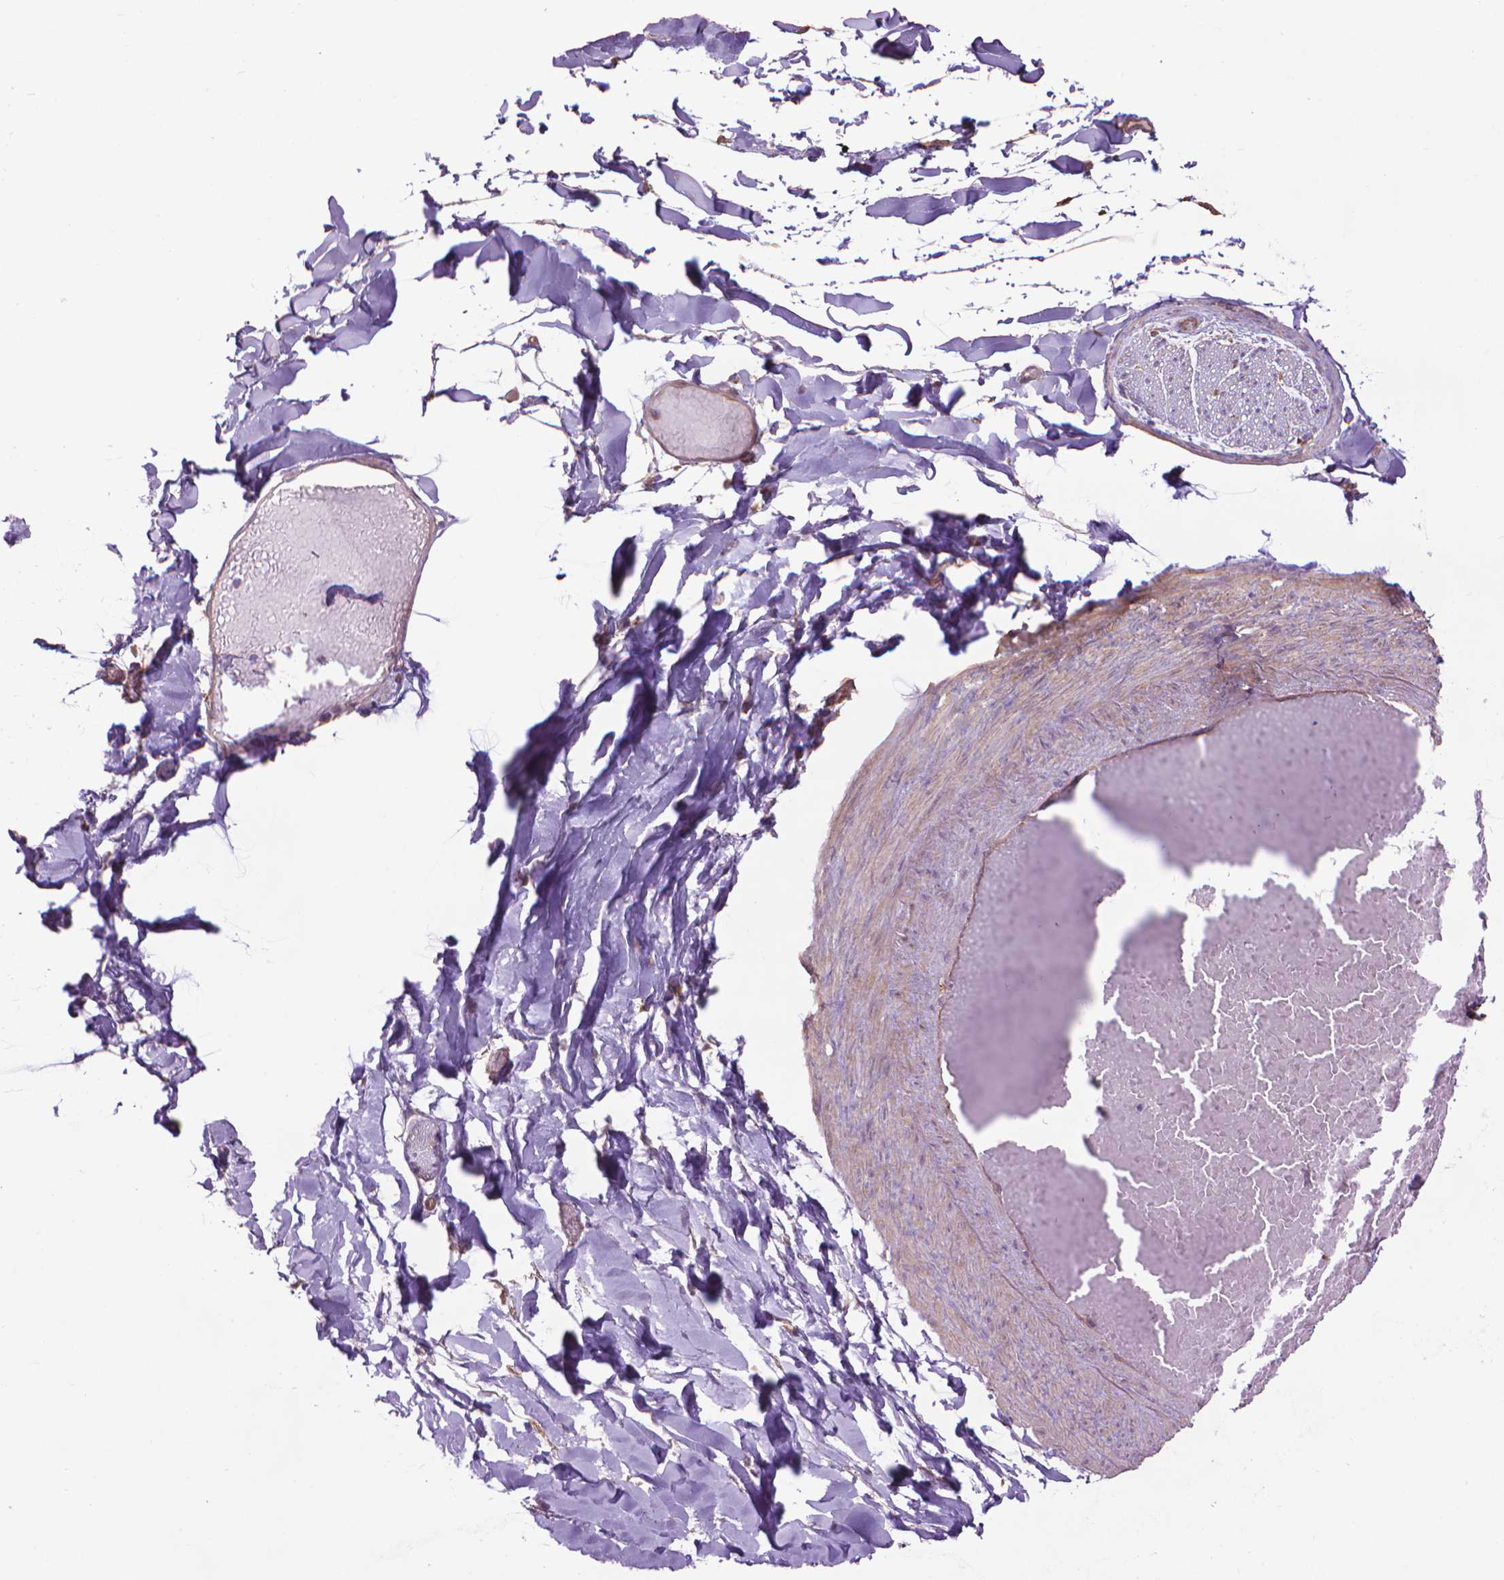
{"staining": {"intensity": "negative", "quantity": "none", "location": "none"}, "tissue": "adipose tissue", "cell_type": "Adipocytes", "image_type": "normal", "snomed": [{"axis": "morphology", "description": "Normal tissue, NOS"}, {"axis": "topography", "description": "Gallbladder"}, {"axis": "topography", "description": "Peripheral nerve tissue"}], "caption": "Immunohistochemical staining of unremarkable adipose tissue reveals no significant staining in adipocytes.", "gene": "CORO1B", "patient": {"sex": "female", "age": 45}}